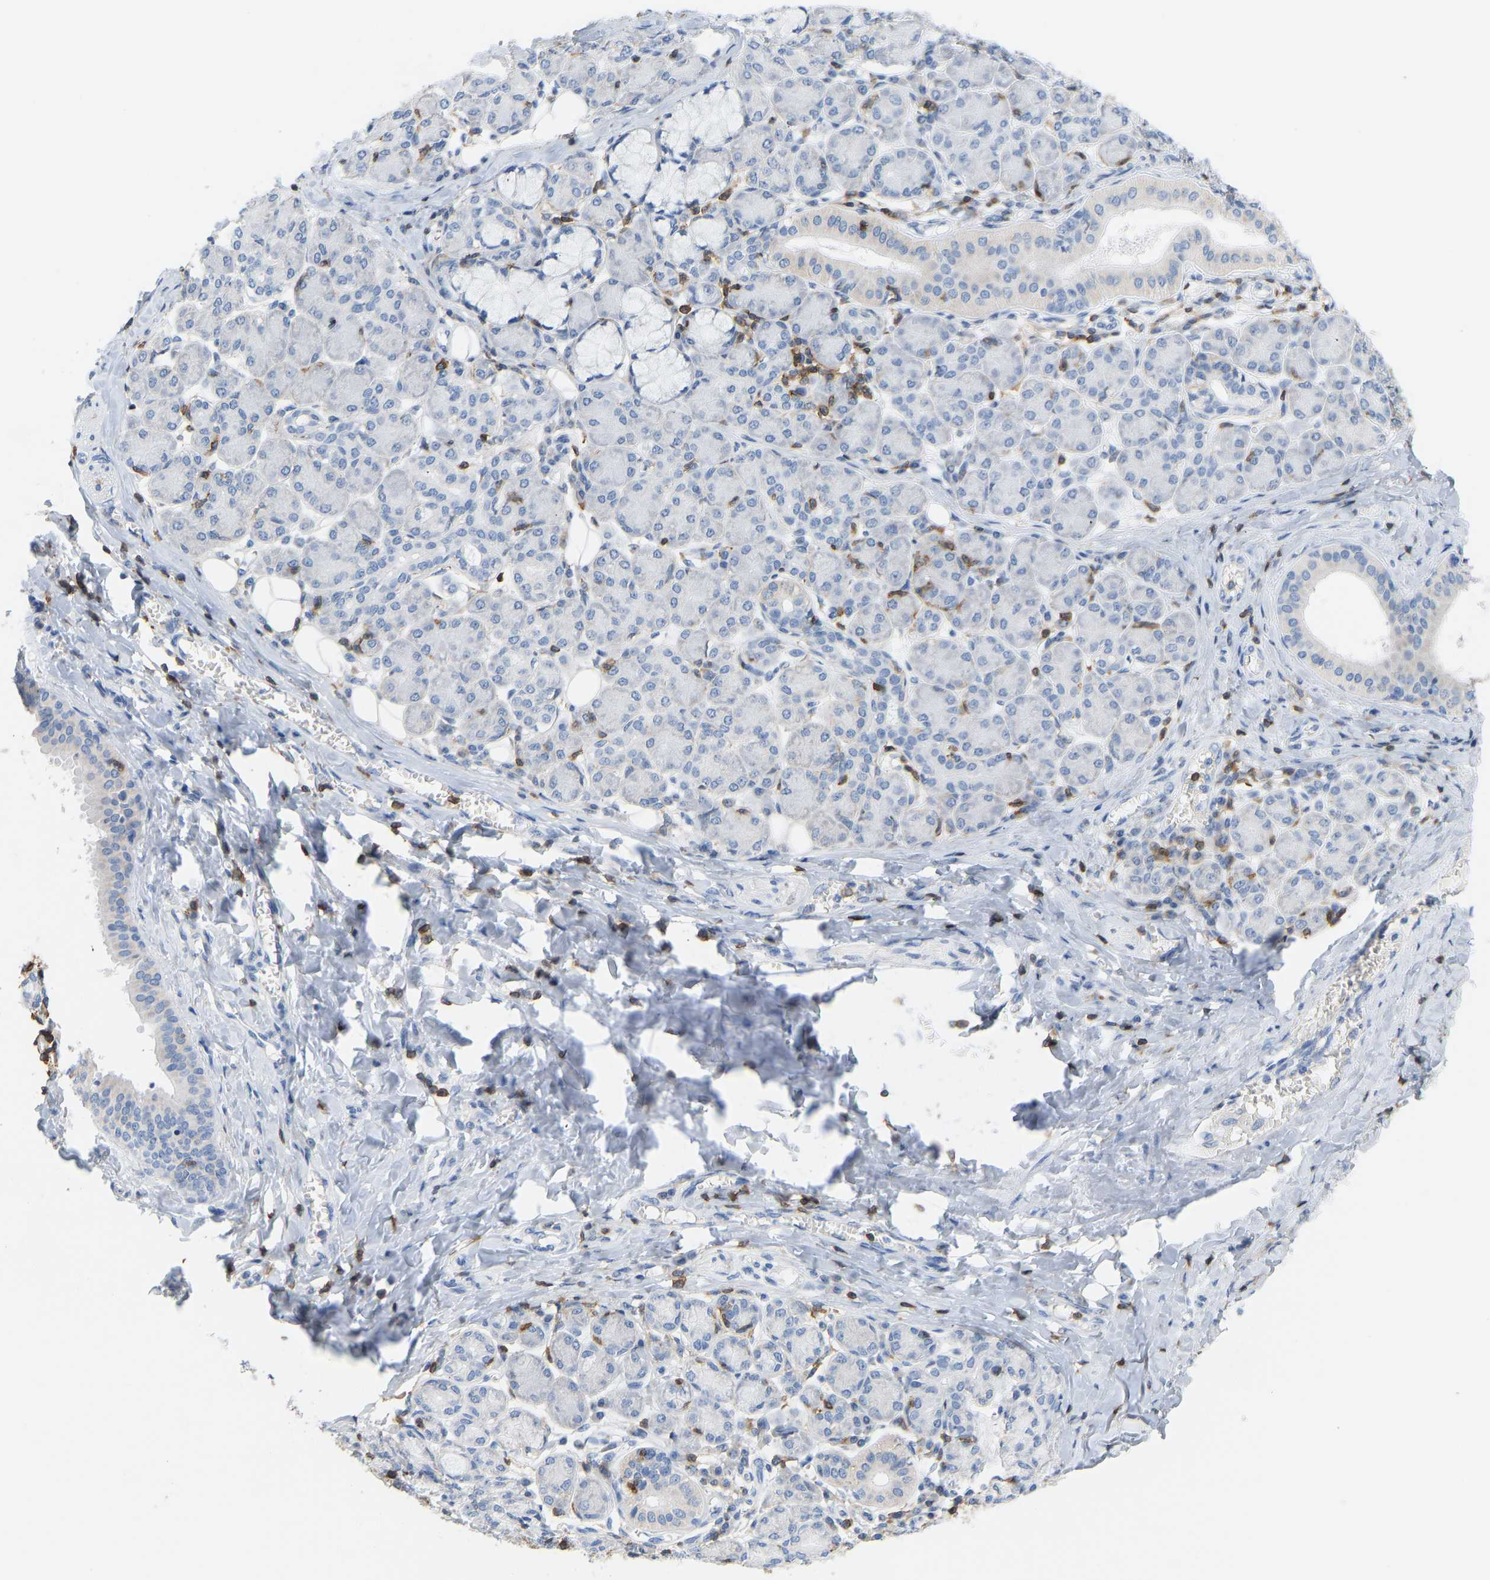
{"staining": {"intensity": "negative", "quantity": "none", "location": "none"}, "tissue": "salivary gland", "cell_type": "Glandular cells", "image_type": "normal", "snomed": [{"axis": "morphology", "description": "Normal tissue, NOS"}, {"axis": "morphology", "description": "Inflammation, NOS"}, {"axis": "topography", "description": "Lymph node"}, {"axis": "topography", "description": "Salivary gland"}], "caption": "The image exhibits no significant staining in glandular cells of salivary gland. Brightfield microscopy of IHC stained with DAB (3,3'-diaminobenzidine) (brown) and hematoxylin (blue), captured at high magnification.", "gene": "EVL", "patient": {"sex": "male", "age": 3}}